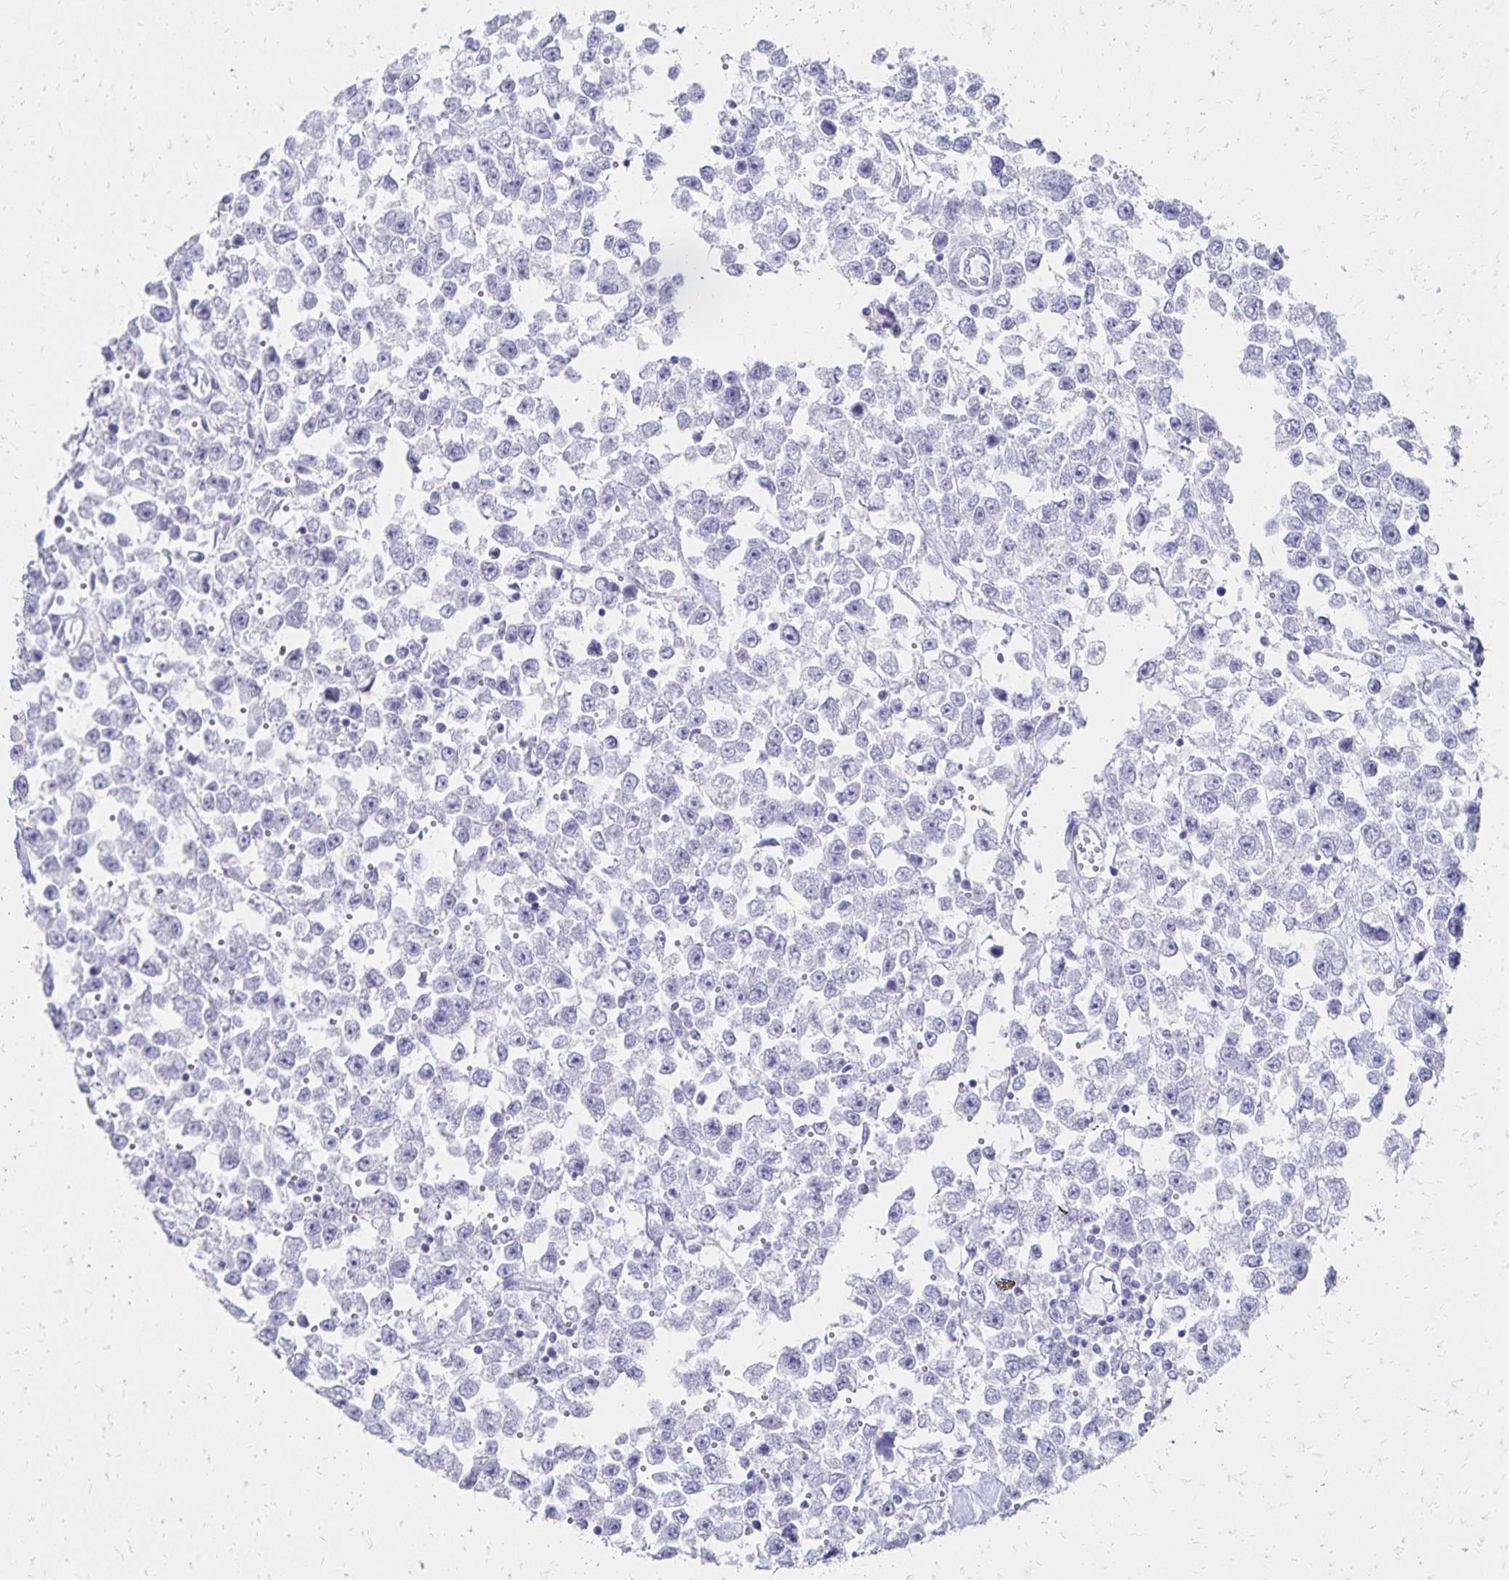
{"staining": {"intensity": "negative", "quantity": "none", "location": "none"}, "tissue": "testis cancer", "cell_type": "Tumor cells", "image_type": "cancer", "snomed": [{"axis": "morphology", "description": "Seminoma, NOS"}, {"axis": "topography", "description": "Testis"}], "caption": "This is a histopathology image of IHC staining of testis cancer (seminoma), which shows no expression in tumor cells.", "gene": "GIP", "patient": {"sex": "male", "age": 34}}